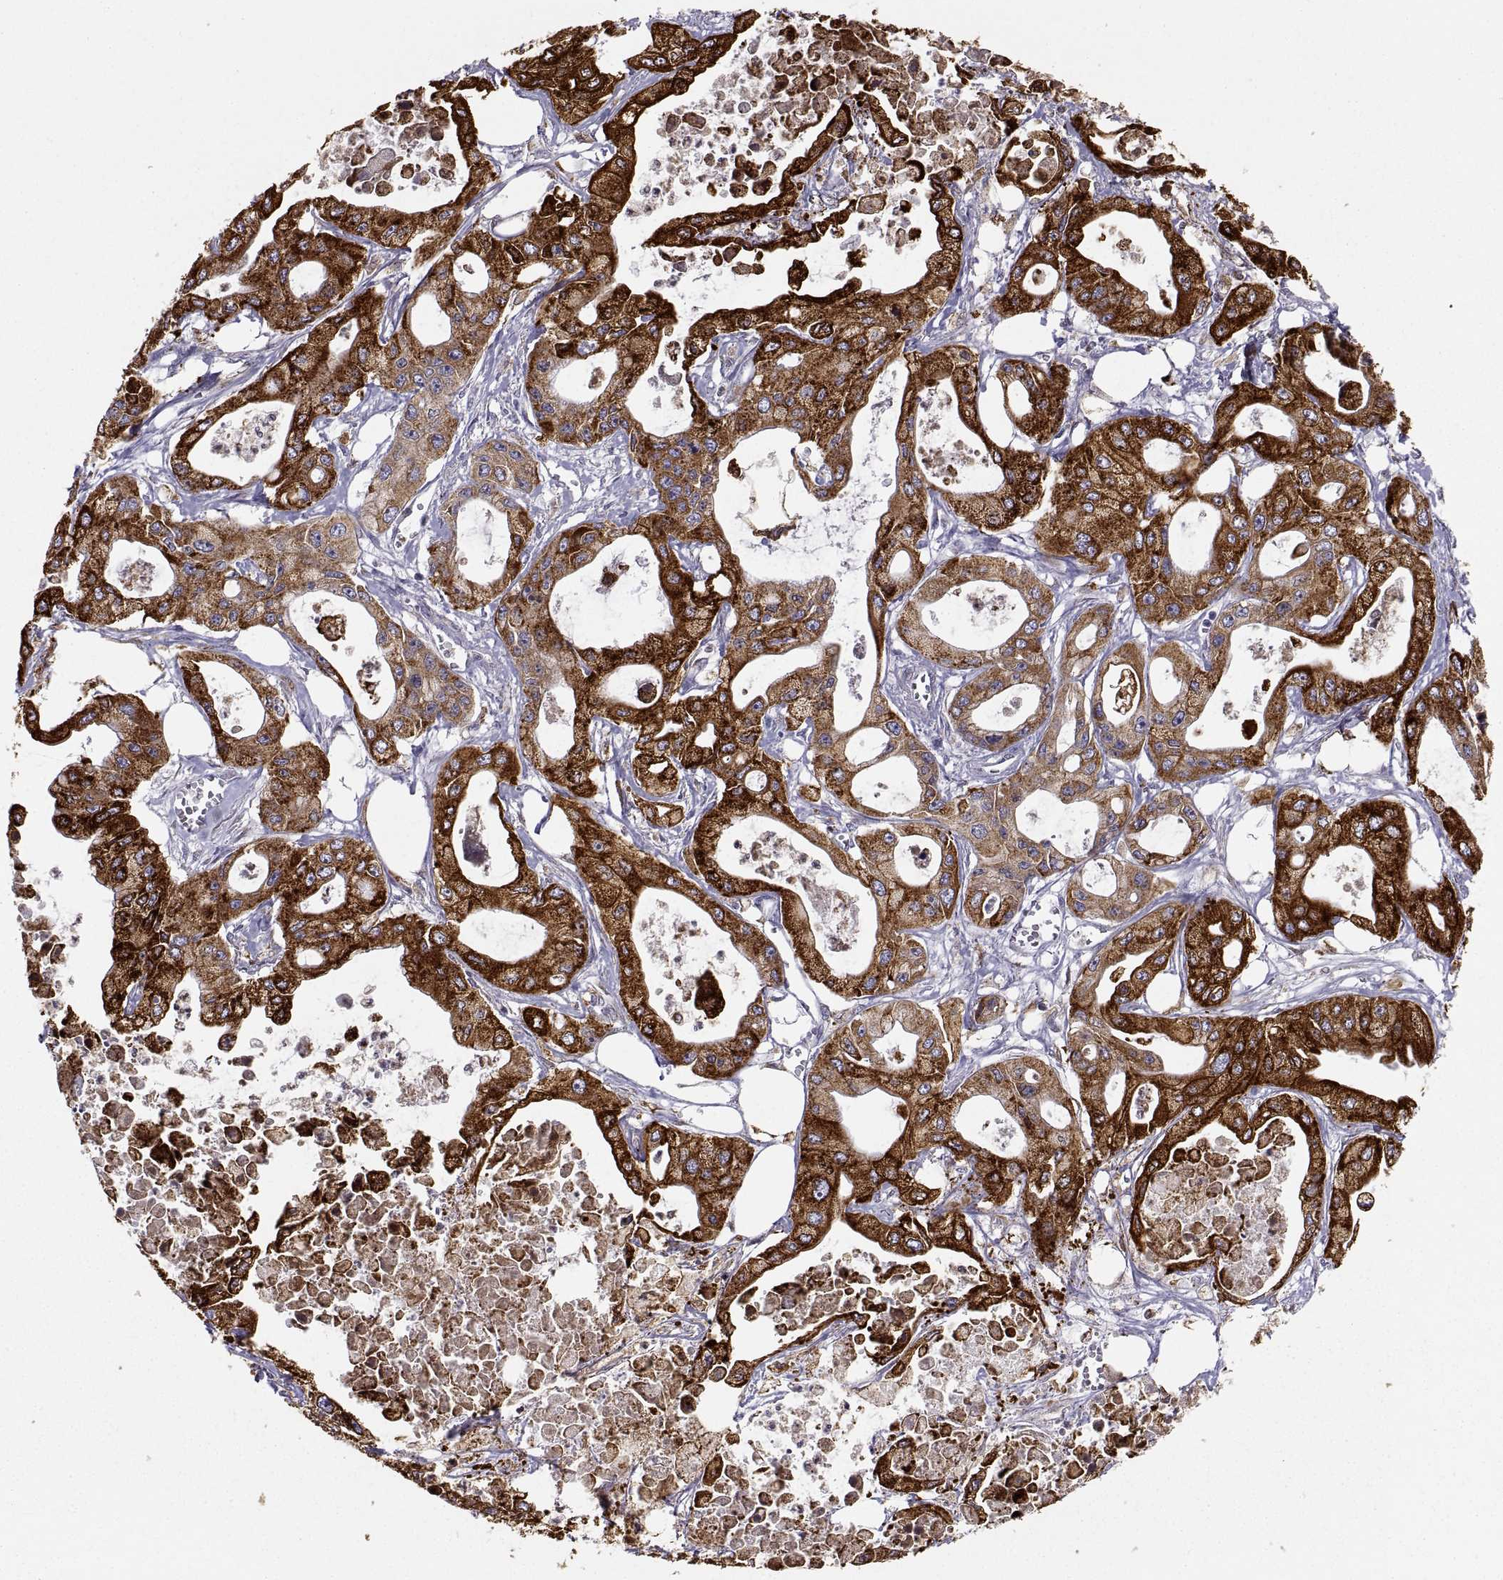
{"staining": {"intensity": "strong", "quantity": ">75%", "location": "cytoplasmic/membranous"}, "tissue": "pancreatic cancer", "cell_type": "Tumor cells", "image_type": "cancer", "snomed": [{"axis": "morphology", "description": "Adenocarcinoma, NOS"}, {"axis": "topography", "description": "Pancreas"}], "caption": "DAB (3,3'-diaminobenzidine) immunohistochemical staining of human adenocarcinoma (pancreatic) displays strong cytoplasmic/membranous protein expression in approximately >75% of tumor cells. (Brightfield microscopy of DAB IHC at high magnification).", "gene": "ERO1A", "patient": {"sex": "male", "age": 70}}